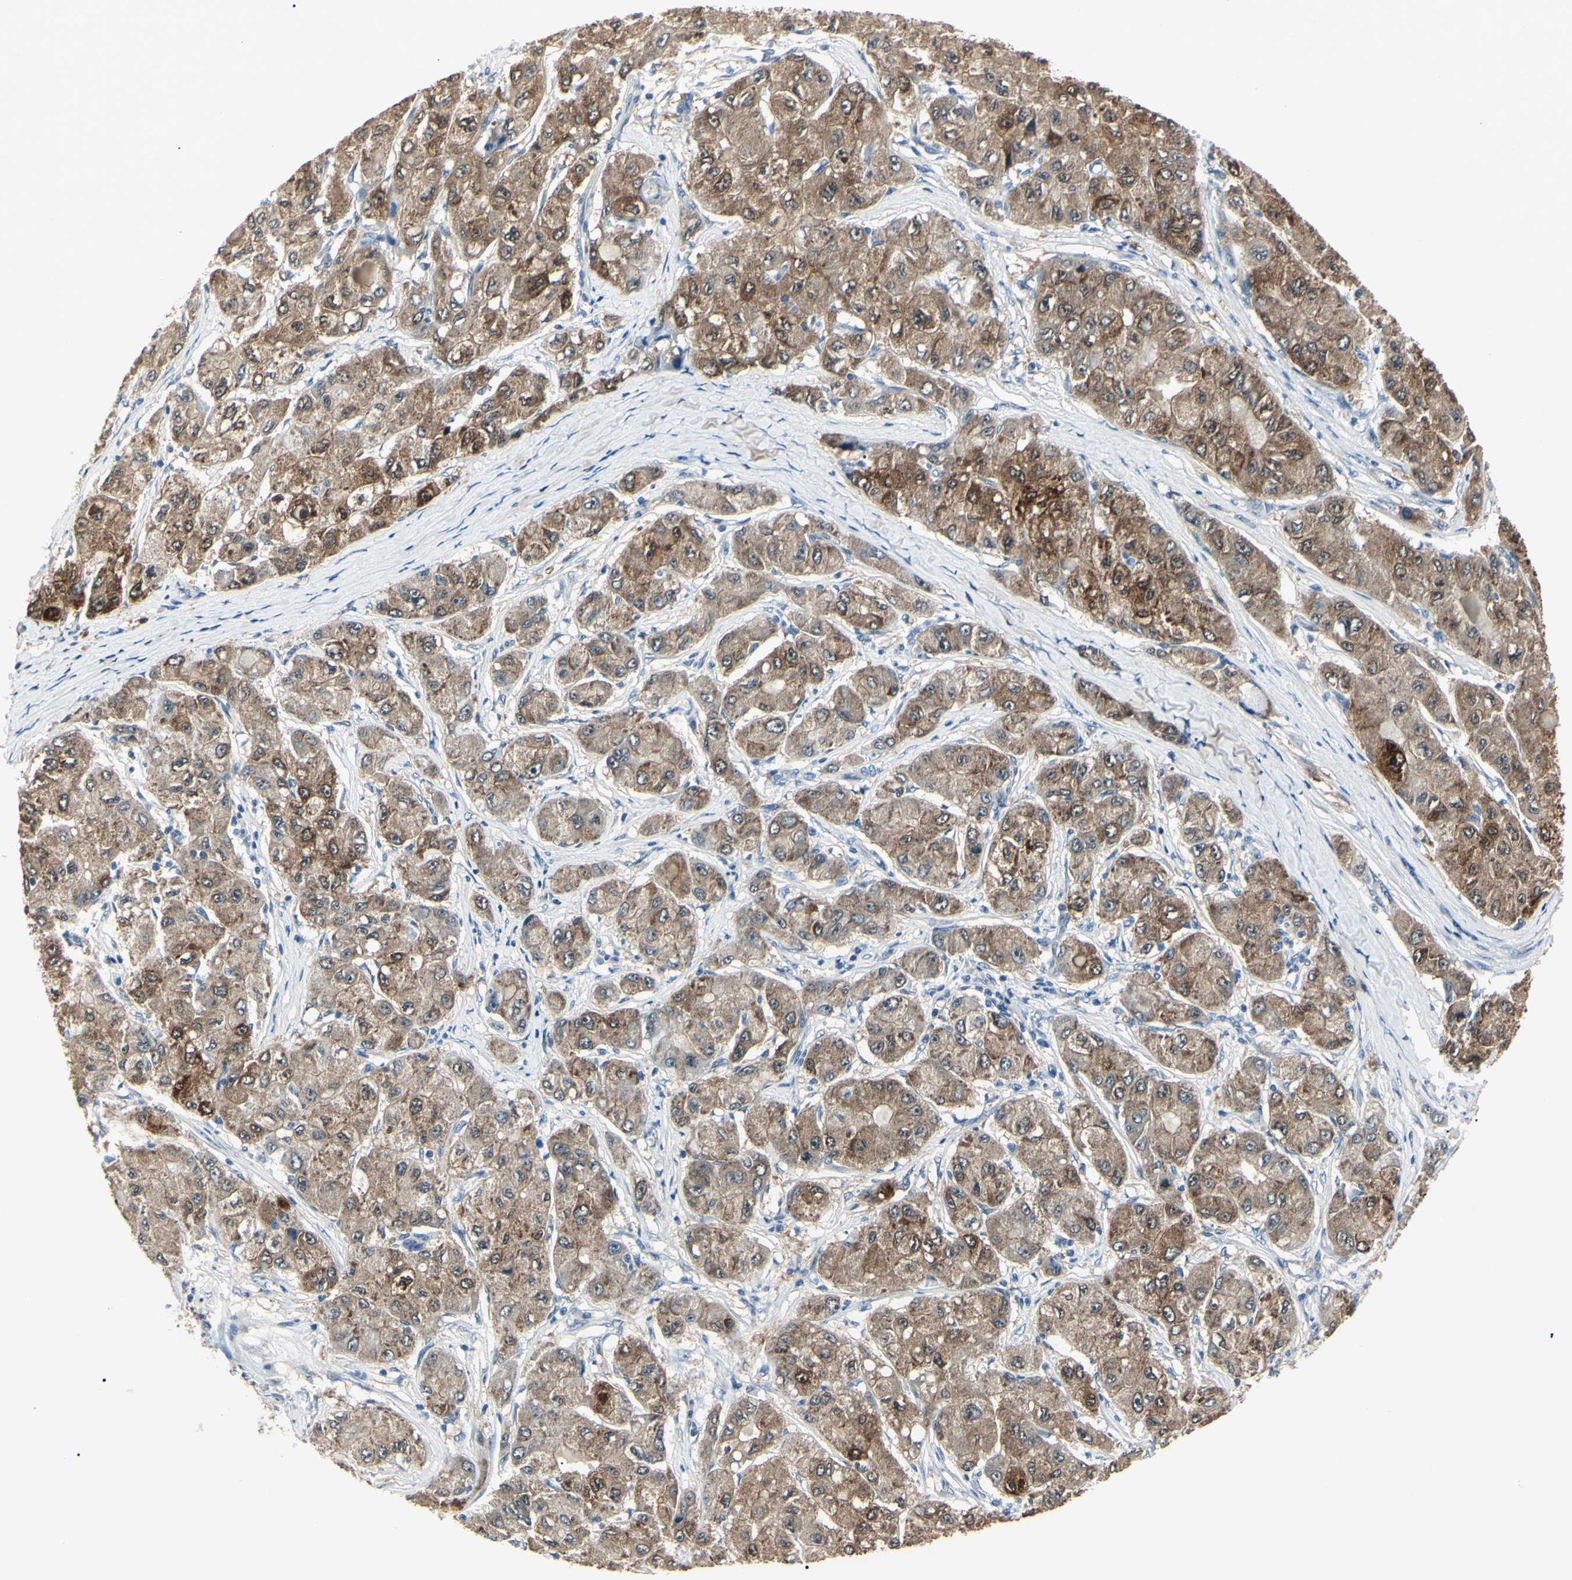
{"staining": {"intensity": "strong", "quantity": "25%-75%", "location": "cytoplasmic/membranous,nuclear"}, "tissue": "liver cancer", "cell_type": "Tumor cells", "image_type": "cancer", "snomed": [{"axis": "morphology", "description": "Carcinoma, Hepatocellular, NOS"}, {"axis": "topography", "description": "Liver"}], "caption": "Liver hepatocellular carcinoma stained with immunohistochemistry (IHC) exhibits strong cytoplasmic/membranous and nuclear positivity in approximately 25%-75% of tumor cells.", "gene": "AKR1C3", "patient": {"sex": "male", "age": 80}}